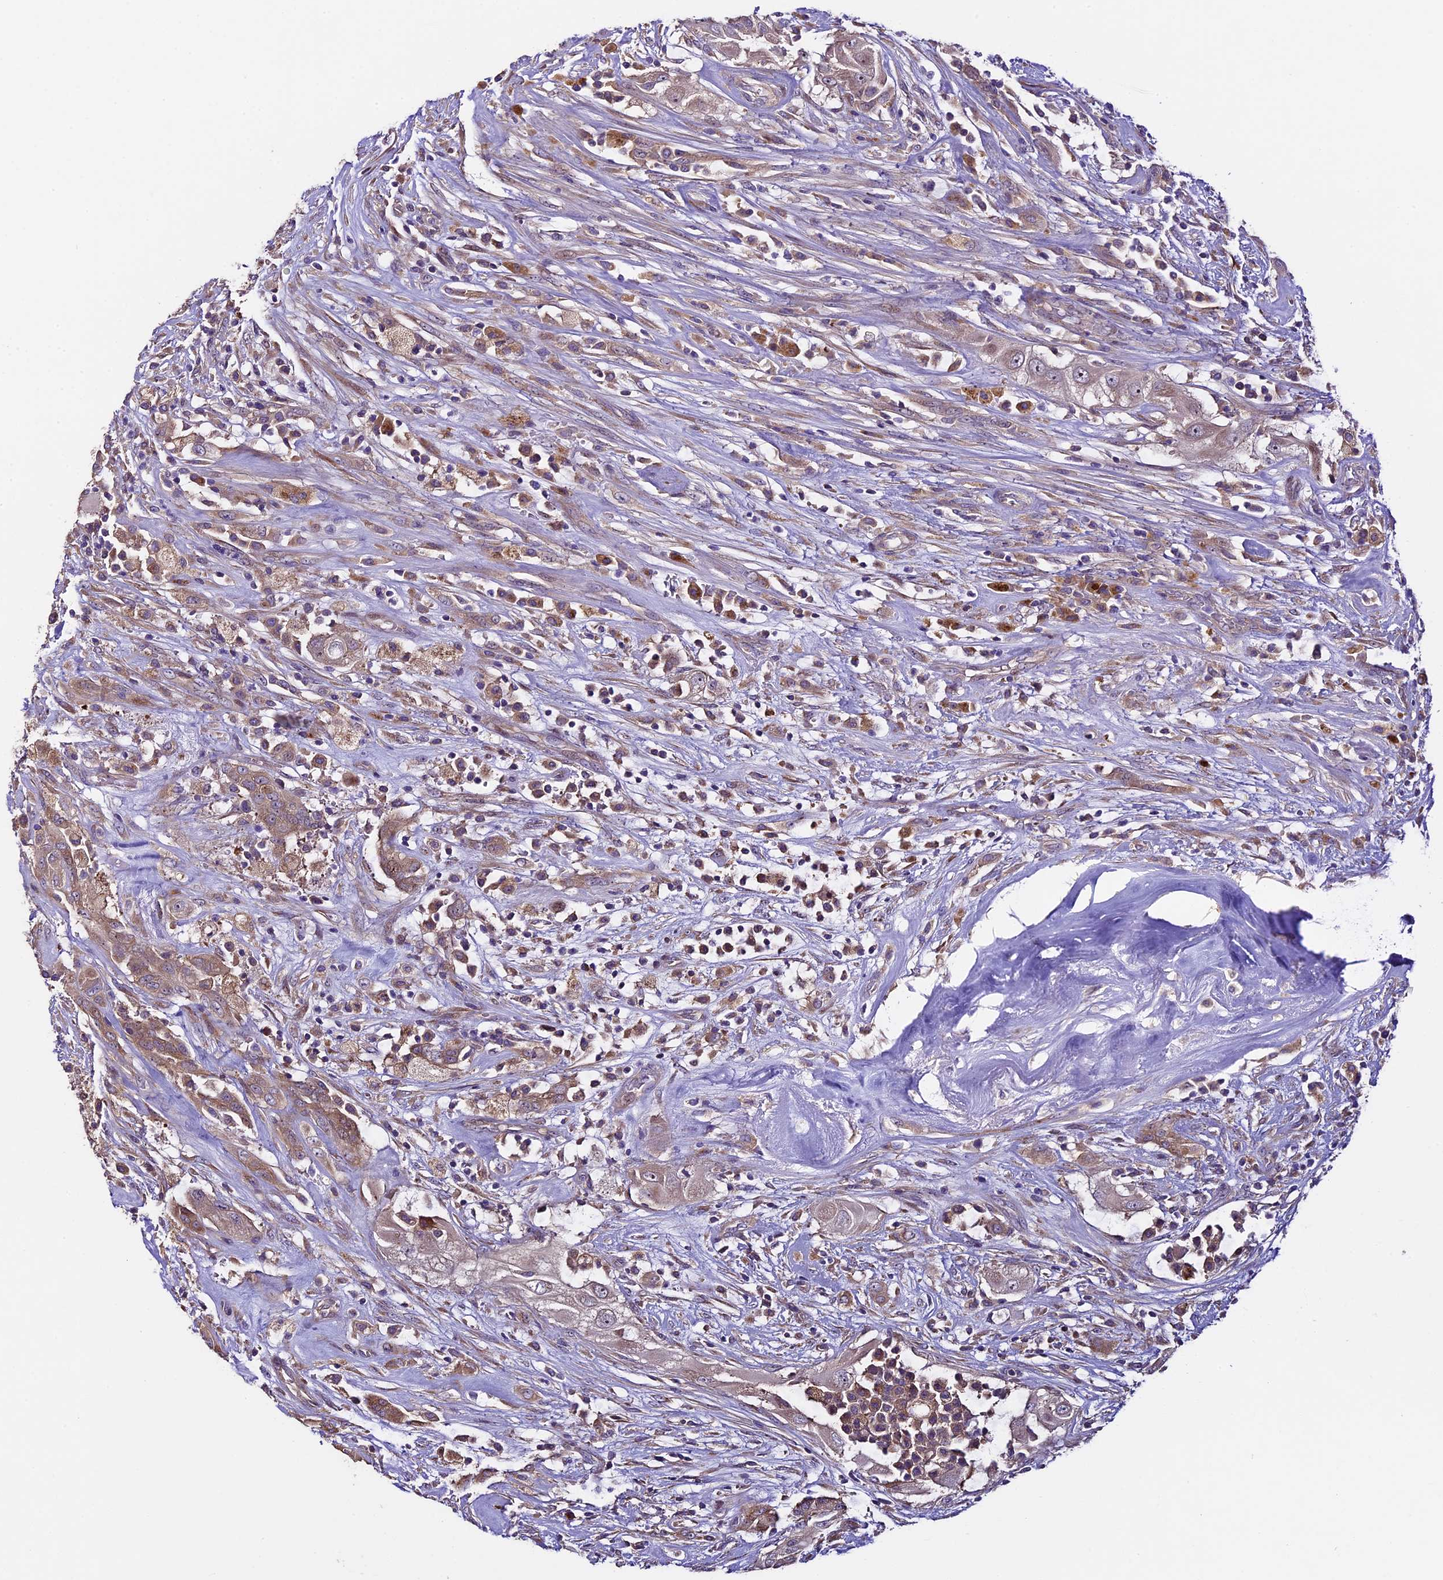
{"staining": {"intensity": "moderate", "quantity": ">75%", "location": "cytoplasmic/membranous"}, "tissue": "thyroid cancer", "cell_type": "Tumor cells", "image_type": "cancer", "snomed": [{"axis": "morphology", "description": "Papillary adenocarcinoma, NOS"}, {"axis": "topography", "description": "Thyroid gland"}], "caption": "Immunohistochemistry micrograph of thyroid papillary adenocarcinoma stained for a protein (brown), which displays medium levels of moderate cytoplasmic/membranous staining in approximately >75% of tumor cells.", "gene": "SPIRE1", "patient": {"sex": "female", "age": 59}}